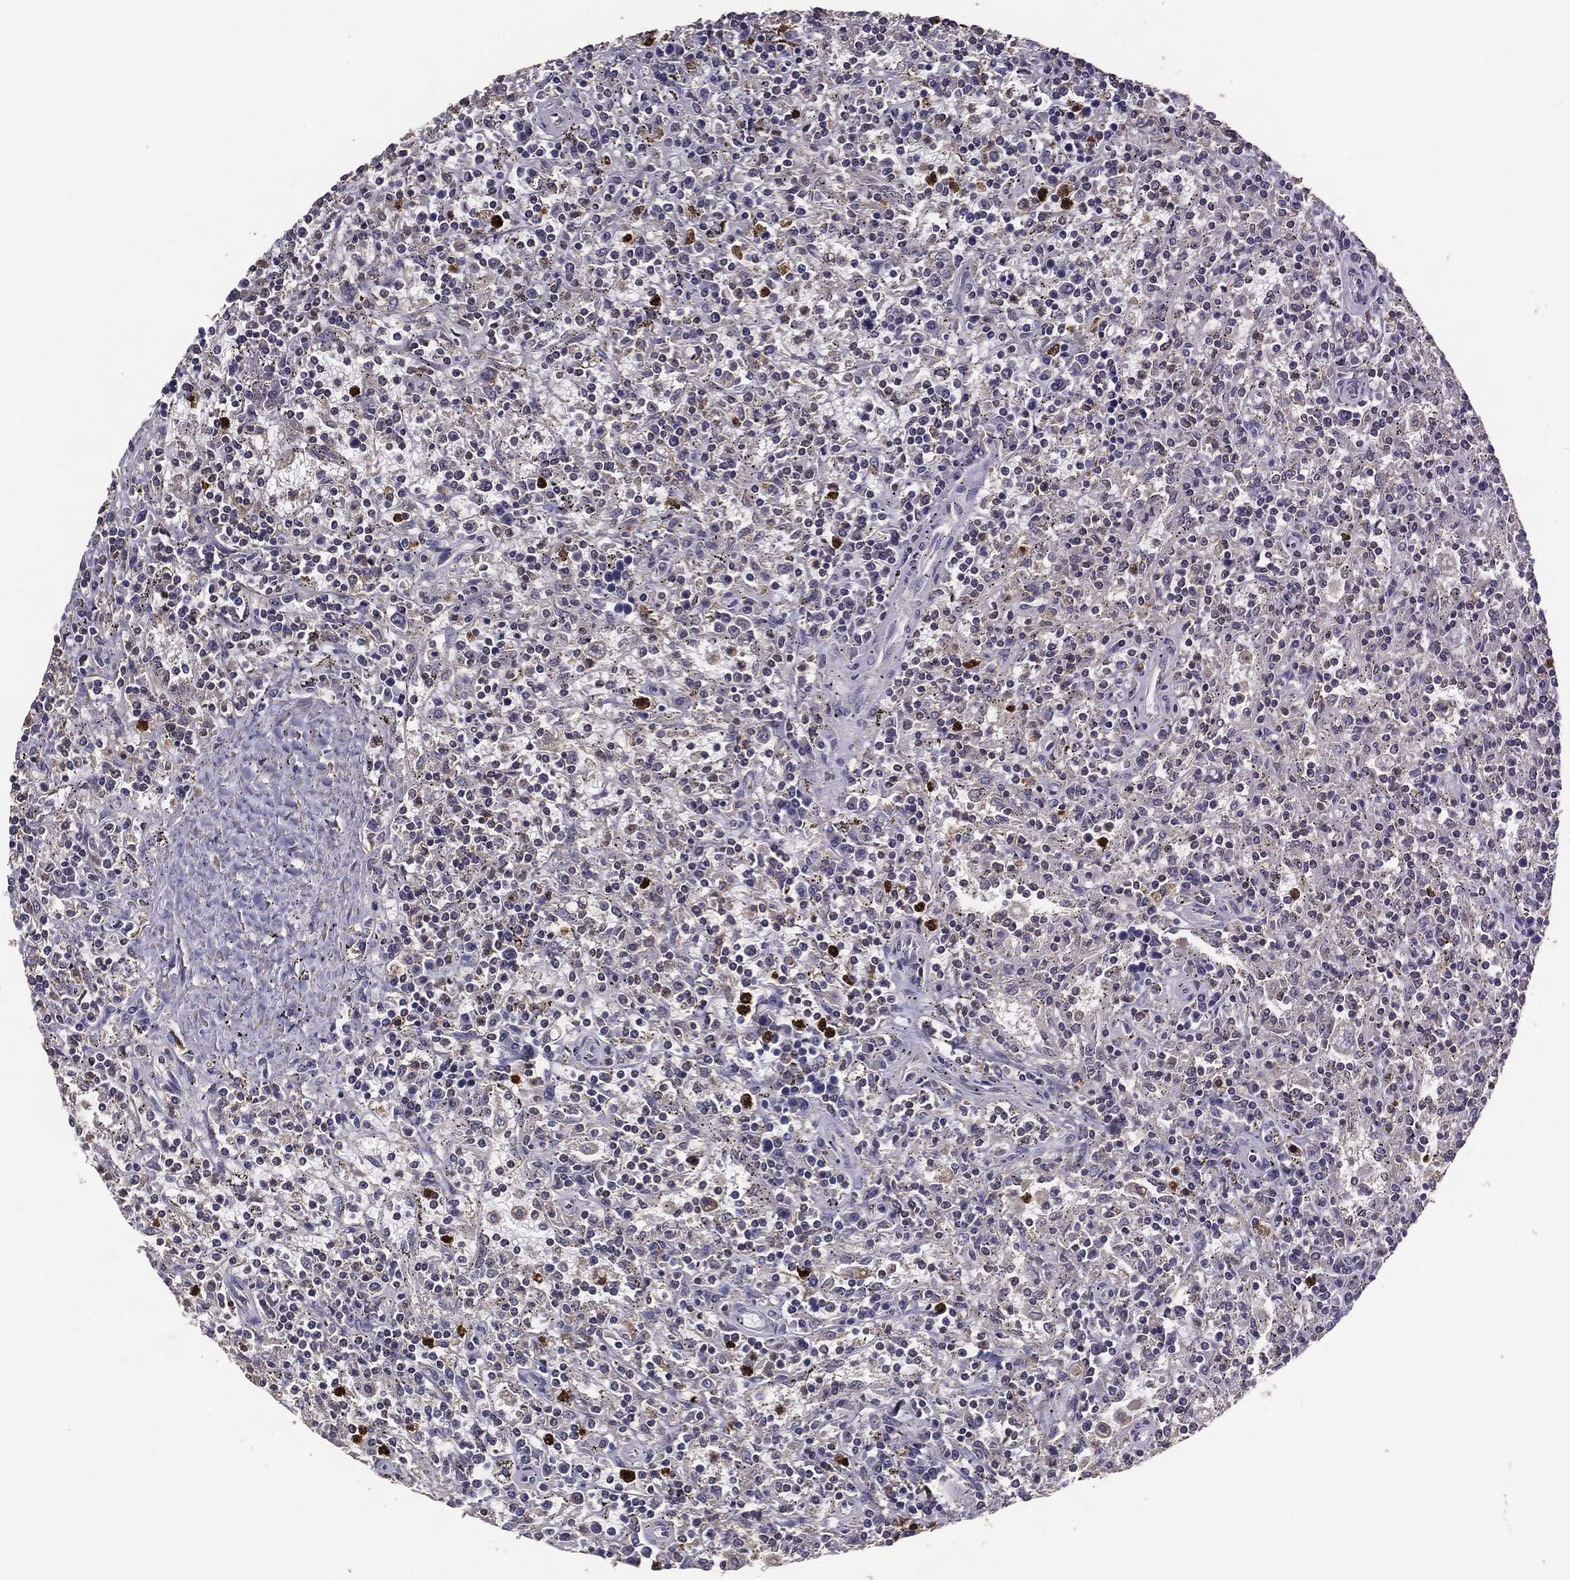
{"staining": {"intensity": "negative", "quantity": "none", "location": "none"}, "tissue": "lymphoma", "cell_type": "Tumor cells", "image_type": "cancer", "snomed": [{"axis": "morphology", "description": "Malignant lymphoma, non-Hodgkin's type, Low grade"}, {"axis": "topography", "description": "Spleen"}], "caption": "Immunohistochemistry micrograph of human lymphoma stained for a protein (brown), which displays no expression in tumor cells. (Stains: DAB IHC with hematoxylin counter stain, Microscopy: brightfield microscopy at high magnification).", "gene": "GPR183", "patient": {"sex": "male", "age": 62}}